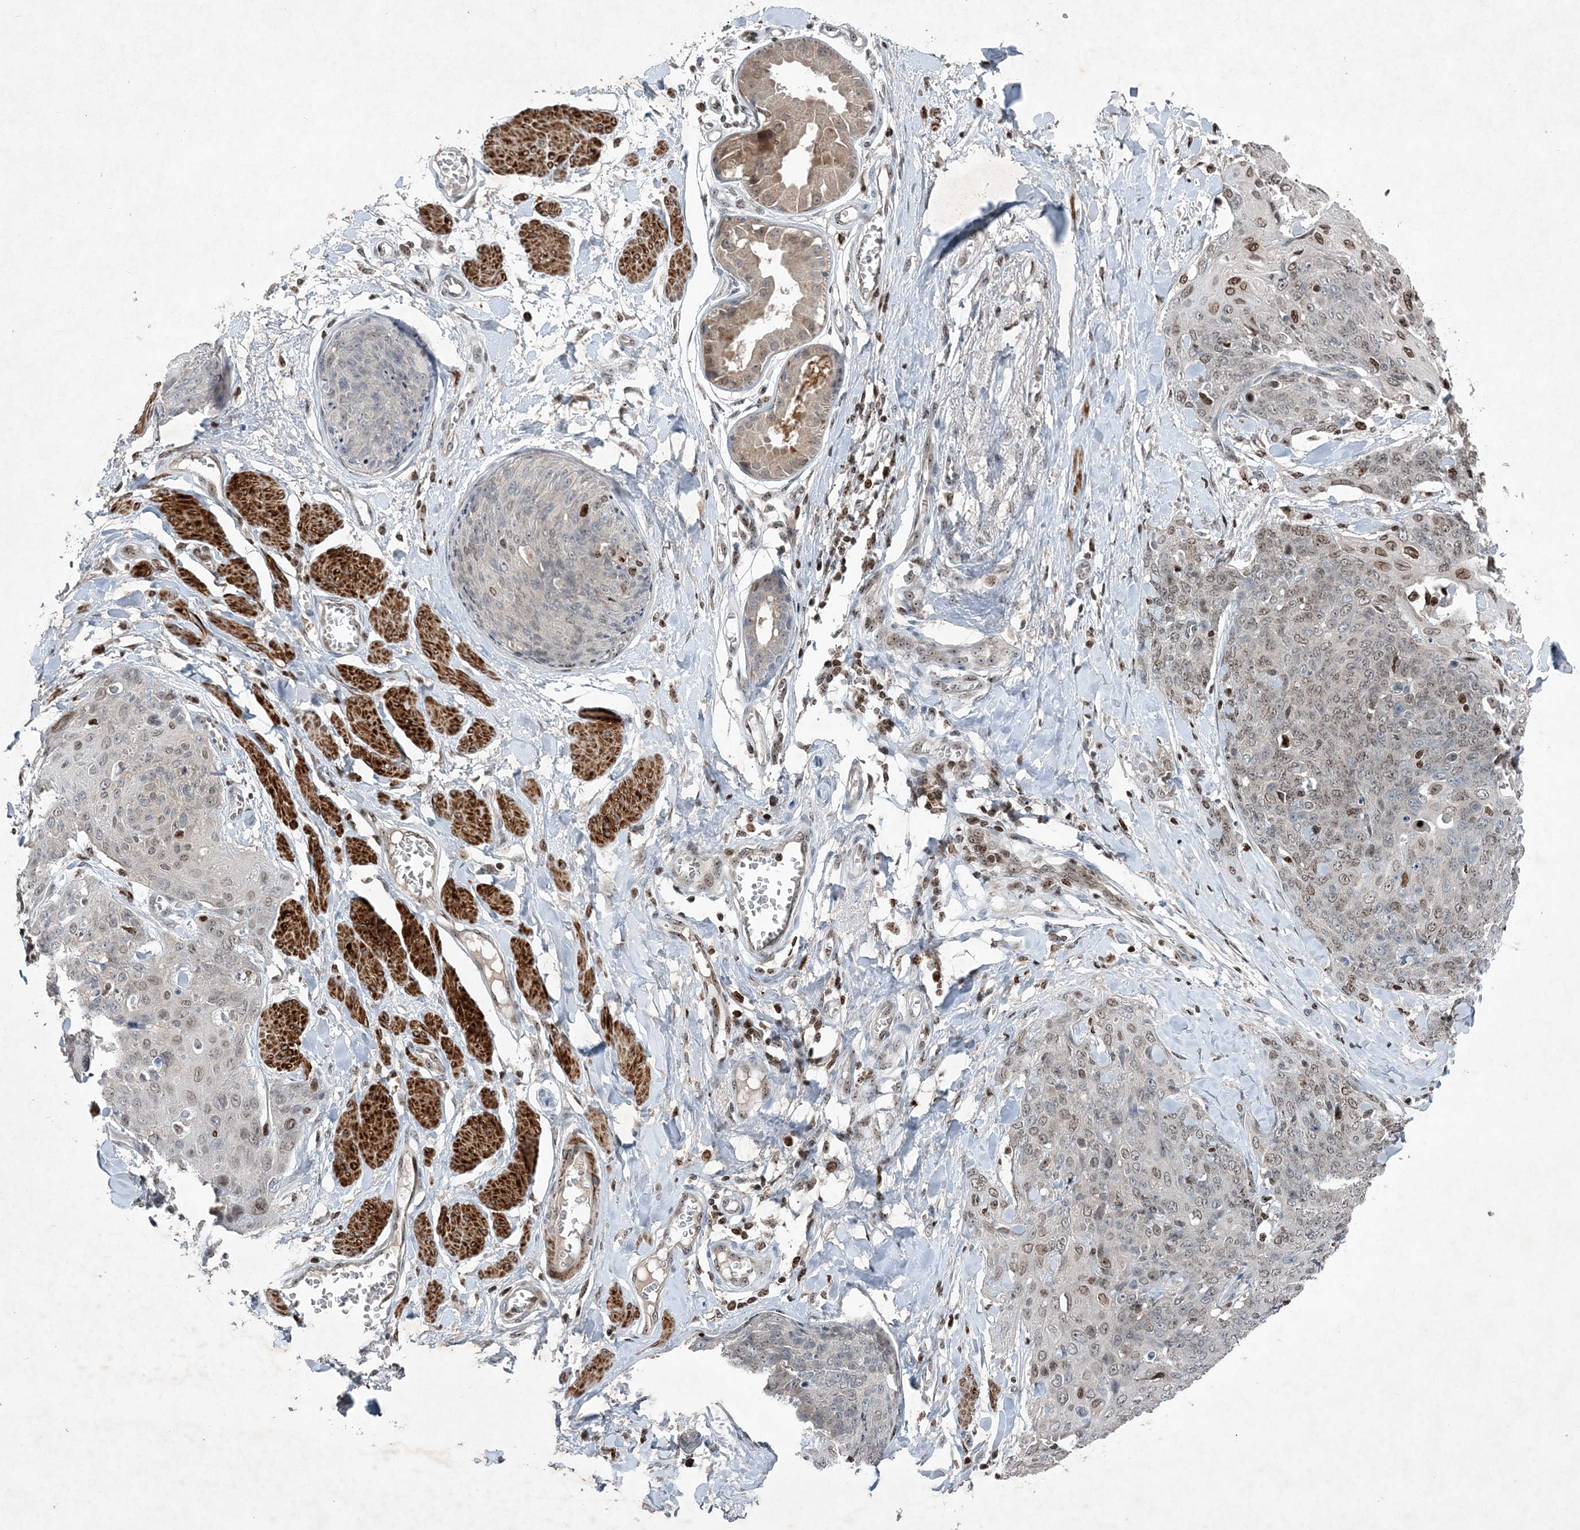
{"staining": {"intensity": "strong", "quantity": "<25%", "location": "nuclear"}, "tissue": "skin cancer", "cell_type": "Tumor cells", "image_type": "cancer", "snomed": [{"axis": "morphology", "description": "Squamous cell carcinoma, NOS"}, {"axis": "topography", "description": "Skin"}, {"axis": "topography", "description": "Vulva"}], "caption": "Protein expression analysis of skin cancer (squamous cell carcinoma) shows strong nuclear staining in approximately <25% of tumor cells.", "gene": "QTRT2", "patient": {"sex": "female", "age": 85}}